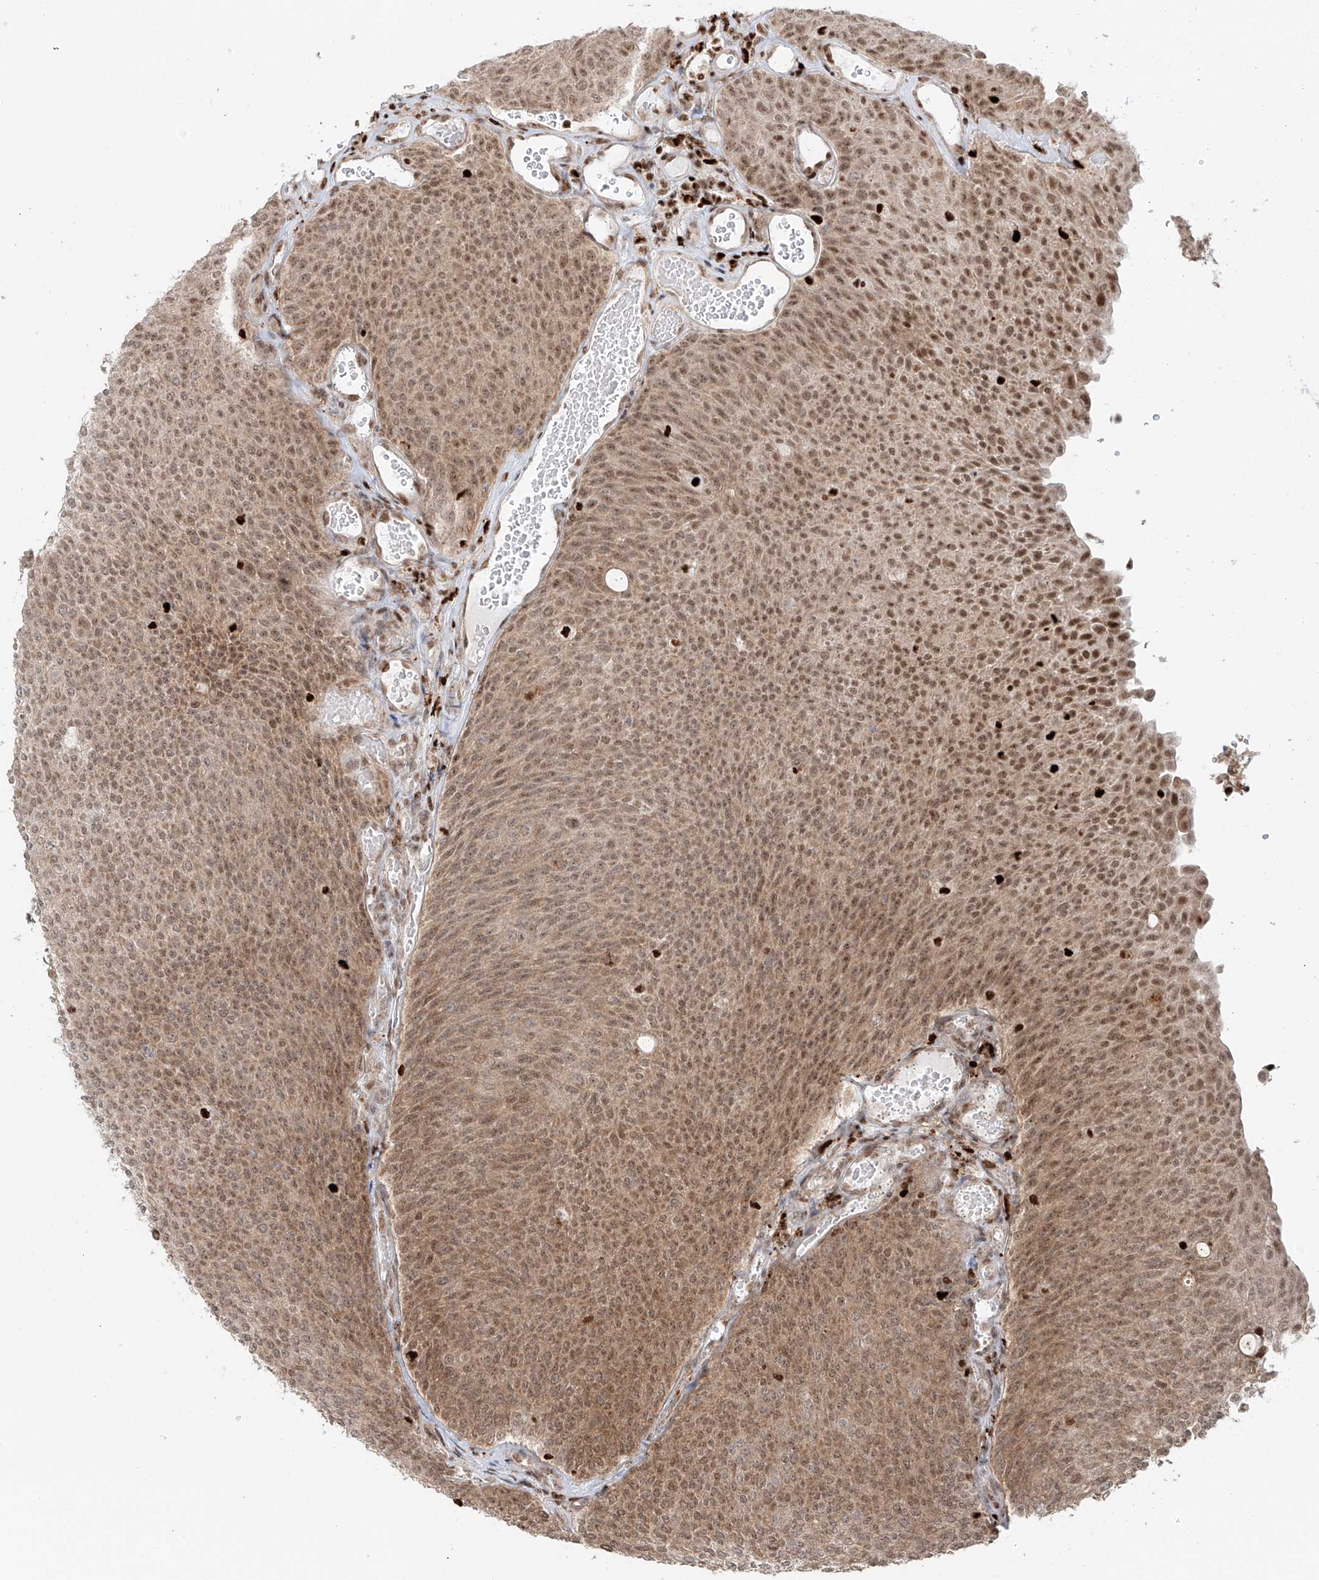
{"staining": {"intensity": "moderate", "quantity": "25%-75%", "location": "cytoplasmic/membranous,nuclear"}, "tissue": "urothelial cancer", "cell_type": "Tumor cells", "image_type": "cancer", "snomed": [{"axis": "morphology", "description": "Urothelial carcinoma, Low grade"}, {"axis": "topography", "description": "Urinary bladder"}], "caption": "Urothelial cancer stained with IHC demonstrates moderate cytoplasmic/membranous and nuclear staining in about 25%-75% of tumor cells.", "gene": "DZIP1L", "patient": {"sex": "female", "age": 79}}